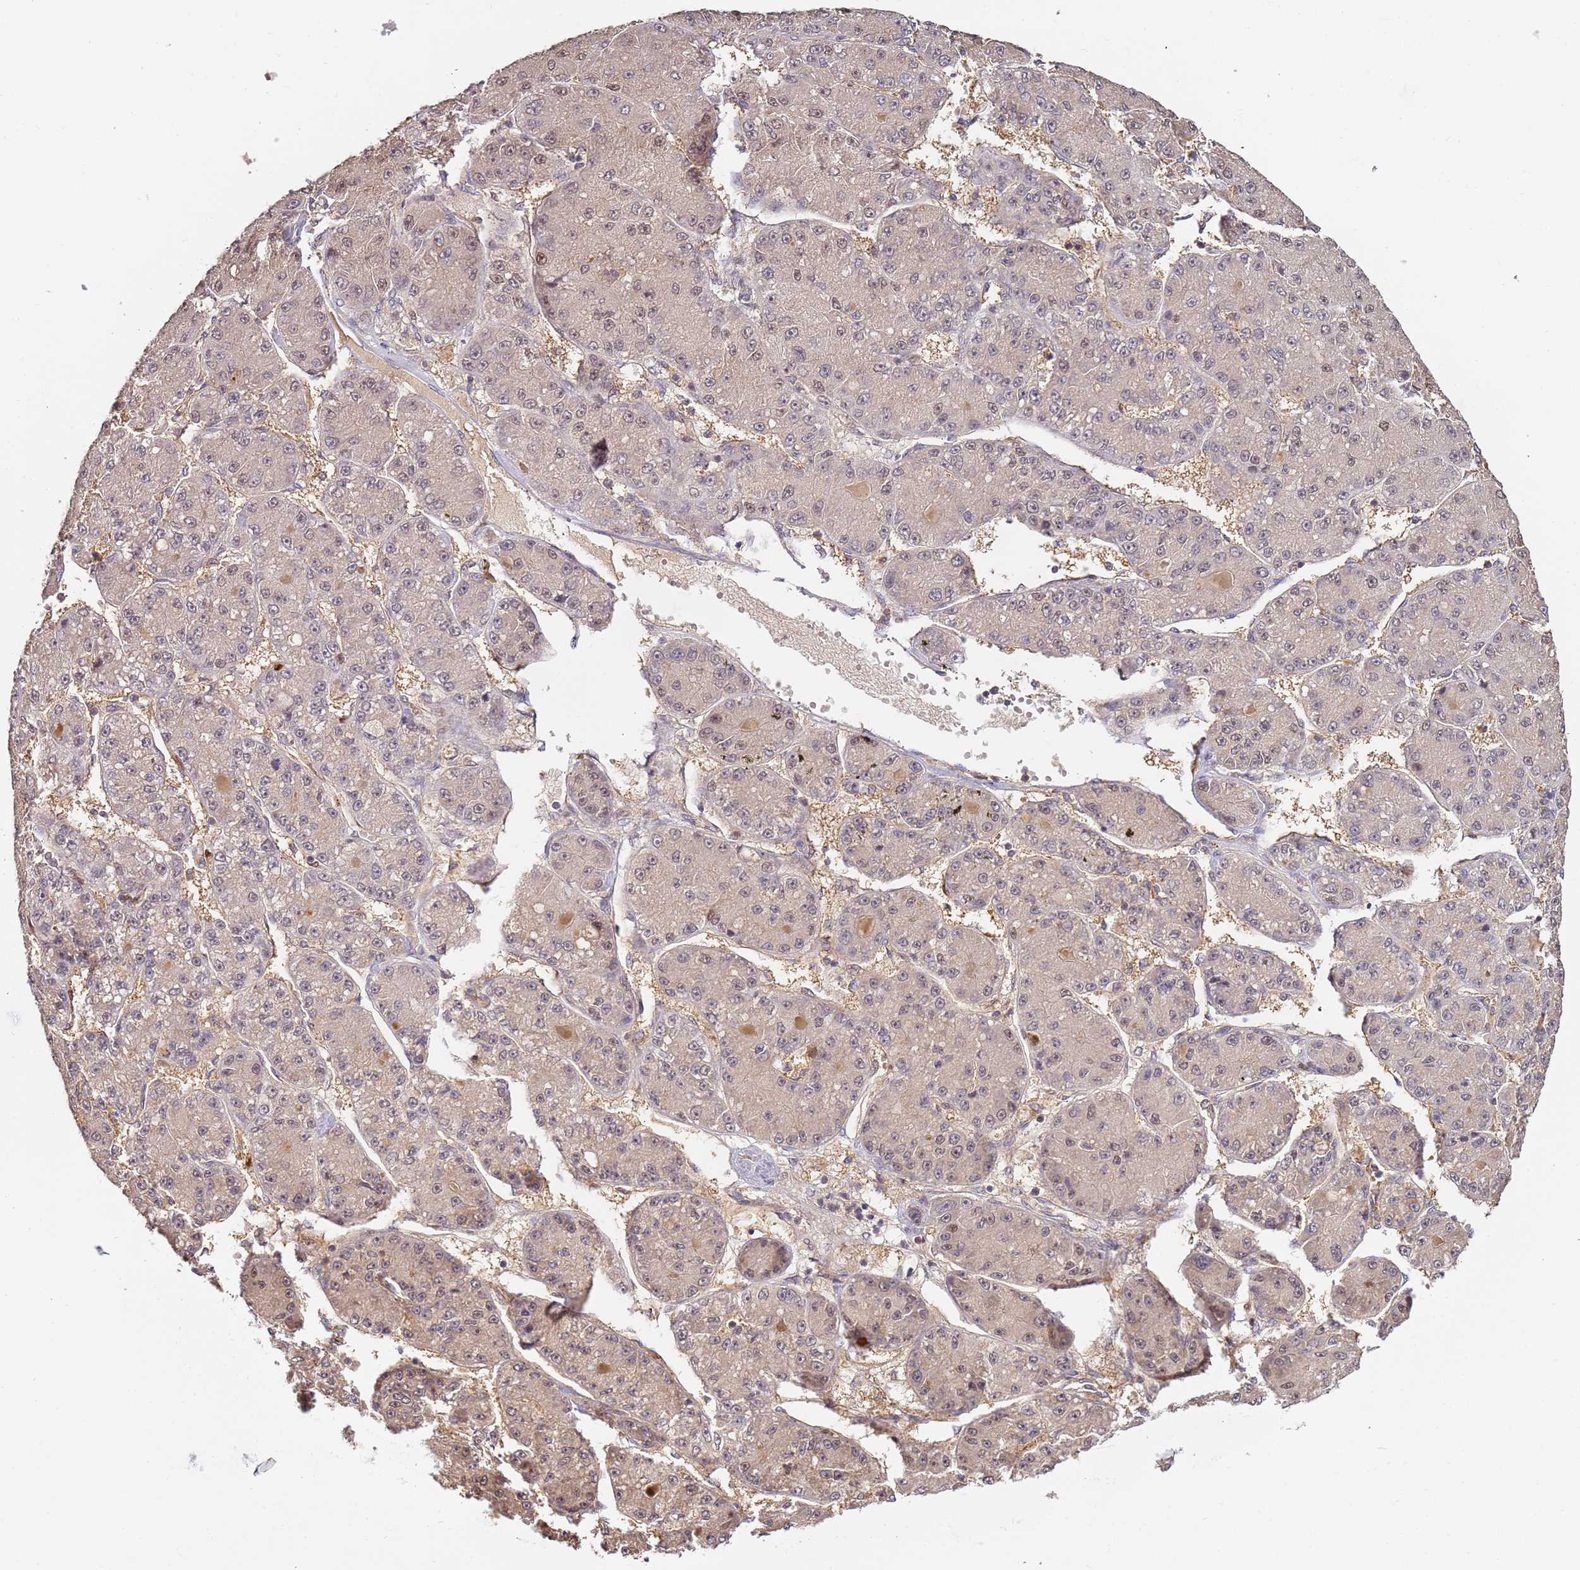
{"staining": {"intensity": "weak", "quantity": "25%-75%", "location": "nuclear"}, "tissue": "liver cancer", "cell_type": "Tumor cells", "image_type": "cancer", "snomed": [{"axis": "morphology", "description": "Carcinoma, Hepatocellular, NOS"}, {"axis": "topography", "description": "Liver"}], "caption": "There is low levels of weak nuclear expression in tumor cells of liver hepatocellular carcinoma, as demonstrated by immunohistochemical staining (brown color).", "gene": "GSTO2", "patient": {"sex": "male", "age": 67}}